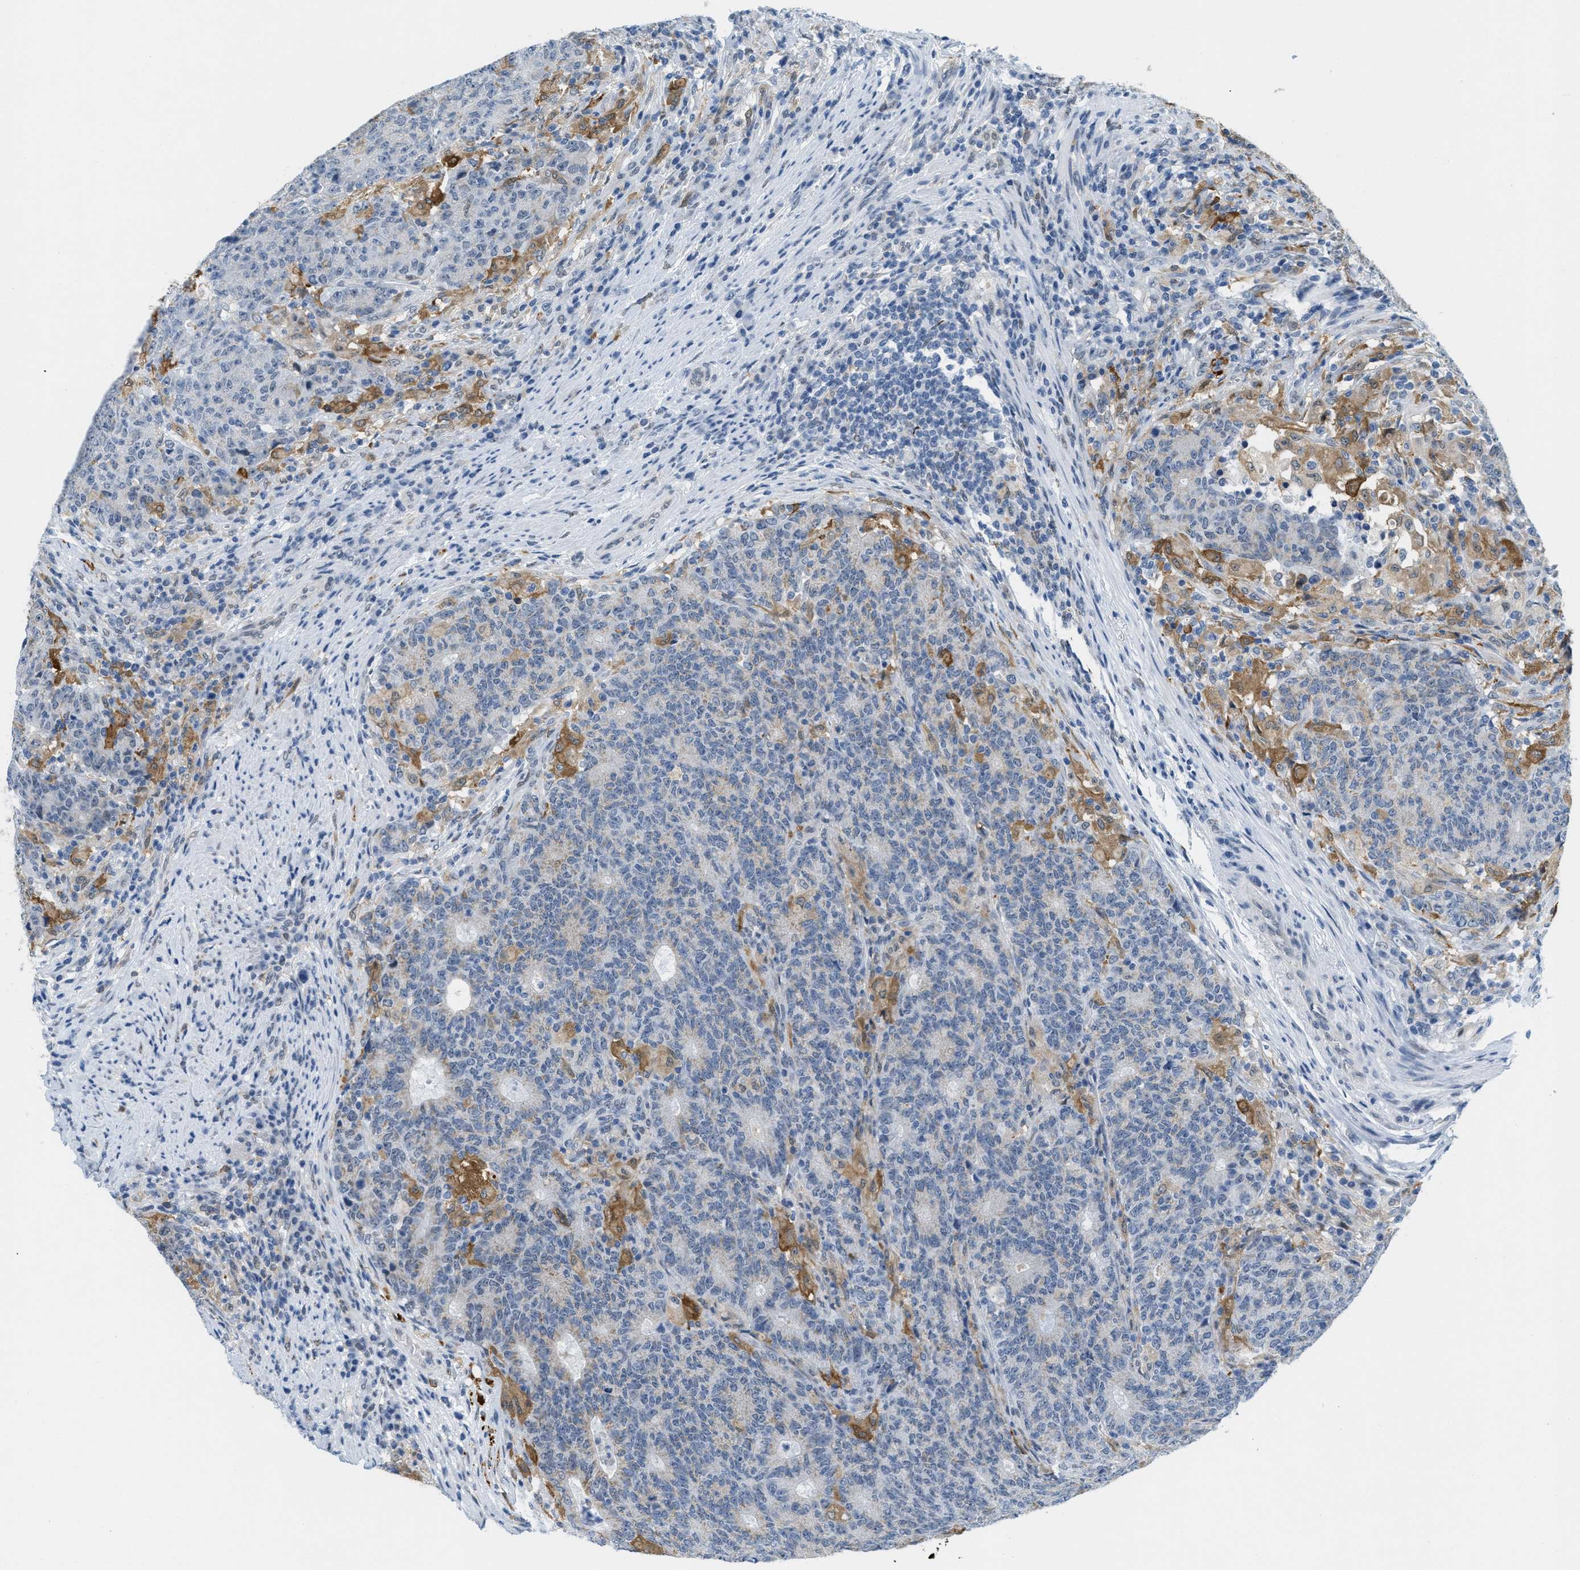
{"staining": {"intensity": "negative", "quantity": "none", "location": "none"}, "tissue": "colorectal cancer", "cell_type": "Tumor cells", "image_type": "cancer", "snomed": [{"axis": "morphology", "description": "Normal tissue, NOS"}, {"axis": "morphology", "description": "Adenocarcinoma, NOS"}, {"axis": "topography", "description": "Colon"}], "caption": "Immunohistochemical staining of human colorectal cancer exhibits no significant positivity in tumor cells.", "gene": "HS3ST2", "patient": {"sex": "female", "age": 75}}